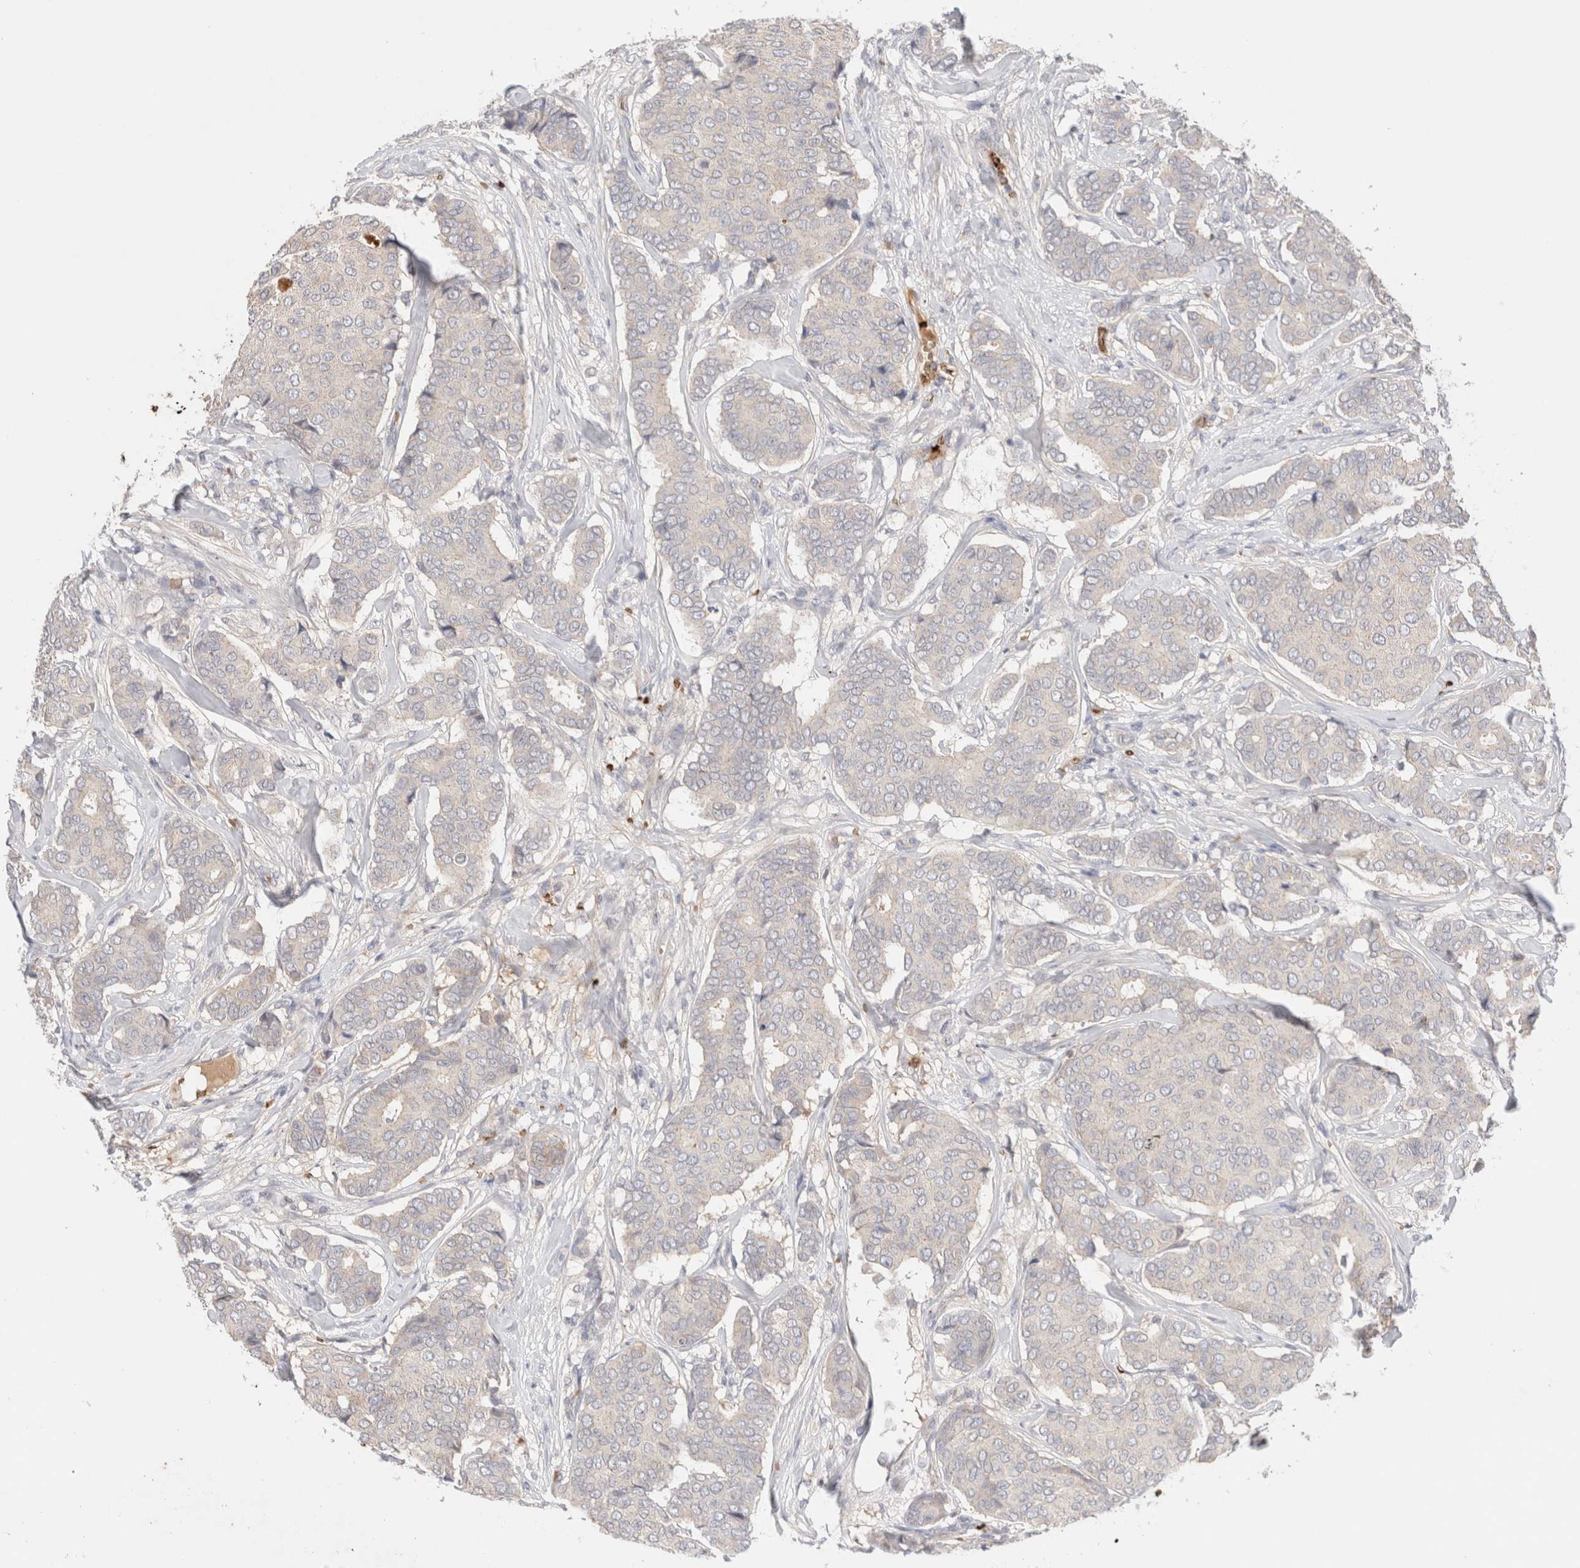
{"staining": {"intensity": "negative", "quantity": "none", "location": "none"}, "tissue": "breast cancer", "cell_type": "Tumor cells", "image_type": "cancer", "snomed": [{"axis": "morphology", "description": "Duct carcinoma"}, {"axis": "topography", "description": "Breast"}], "caption": "An image of breast cancer stained for a protein reveals no brown staining in tumor cells.", "gene": "MST1", "patient": {"sex": "female", "age": 75}}